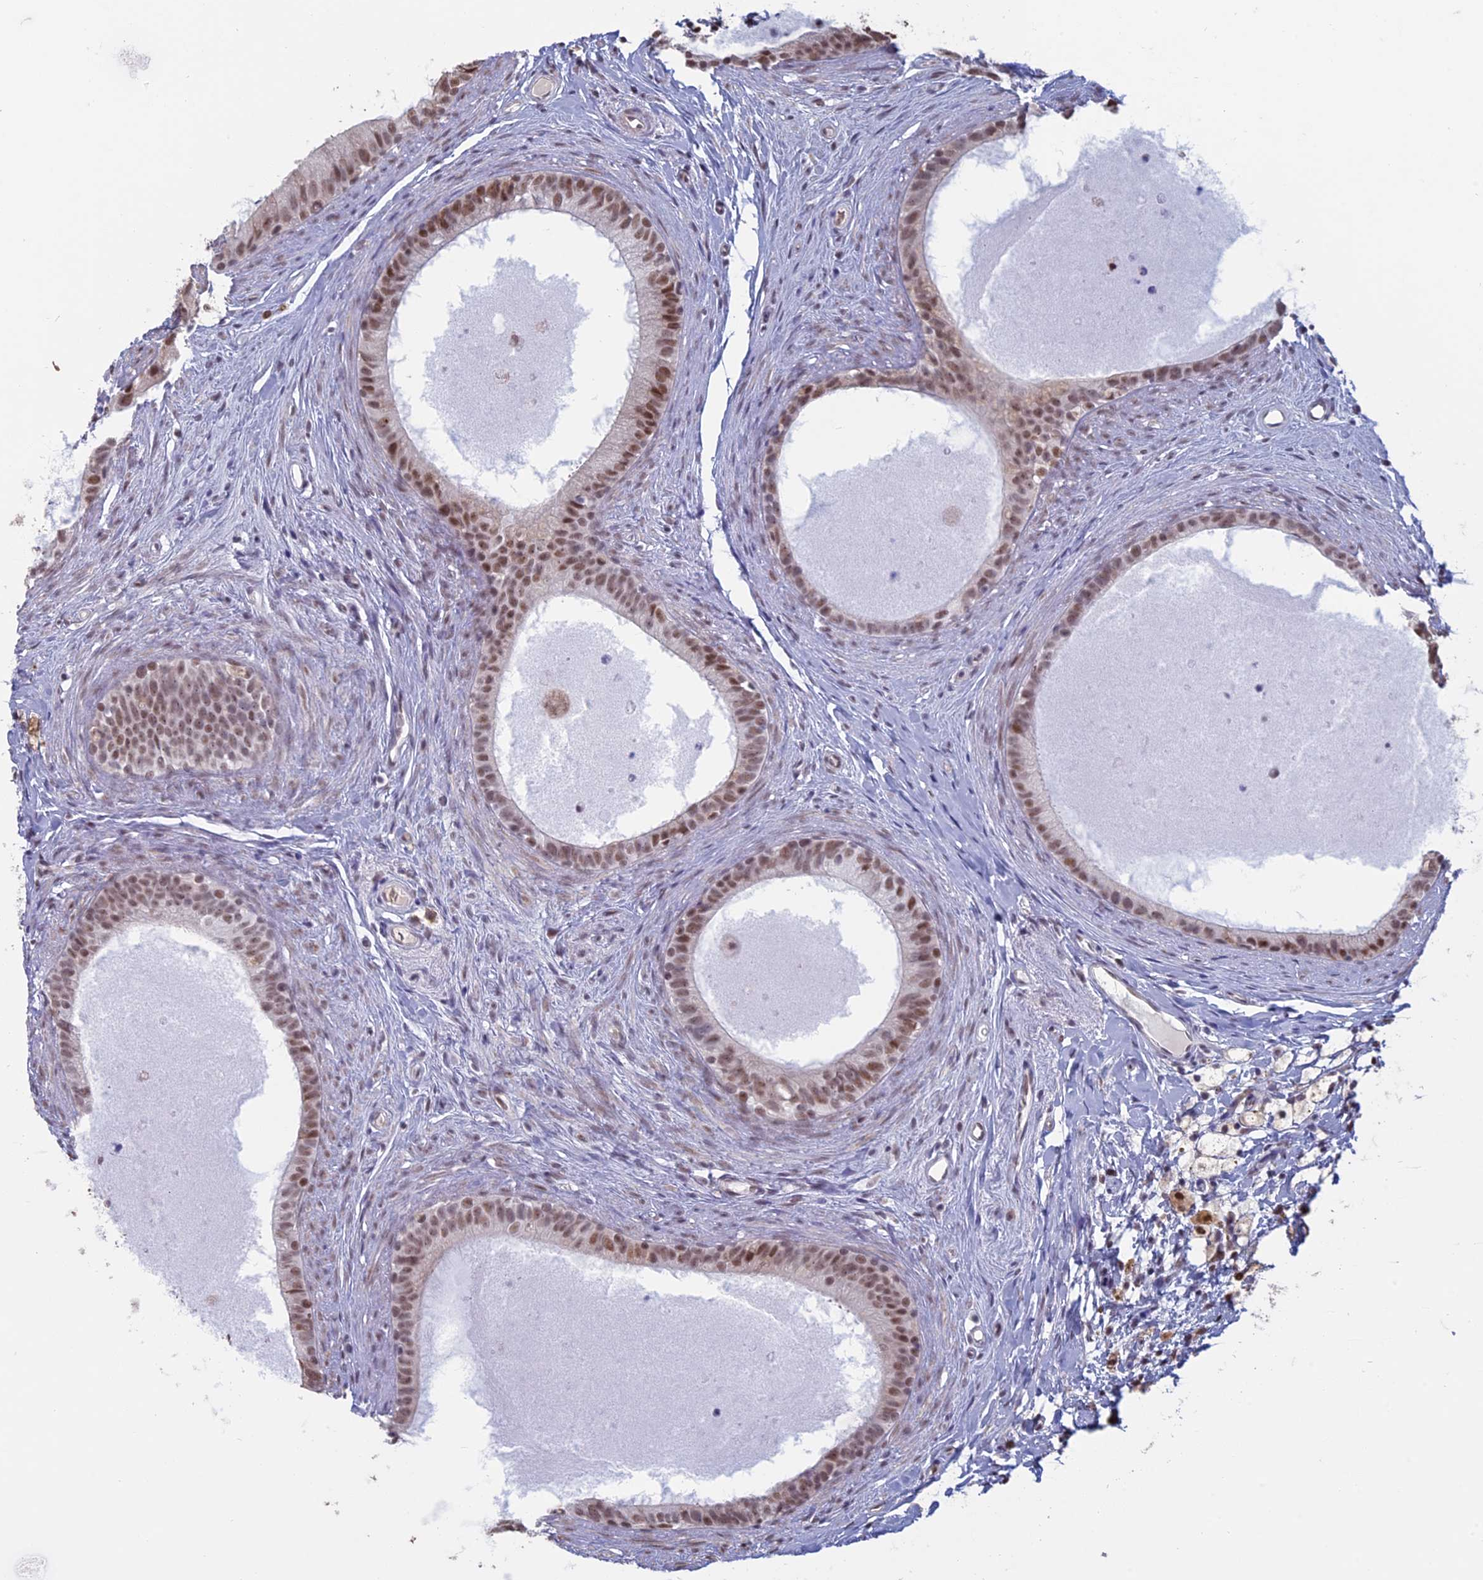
{"staining": {"intensity": "moderate", "quantity": ">75%", "location": "nuclear"}, "tissue": "epididymis", "cell_type": "Glandular cells", "image_type": "normal", "snomed": [{"axis": "morphology", "description": "Normal tissue, NOS"}, {"axis": "topography", "description": "Epididymis"}], "caption": "Unremarkable epididymis was stained to show a protein in brown. There is medium levels of moderate nuclear staining in about >75% of glandular cells. Immunohistochemistry (ihc) stains the protein of interest in brown and the nuclei are stained blue.", "gene": "MFAP1", "patient": {"sex": "male", "age": 80}}